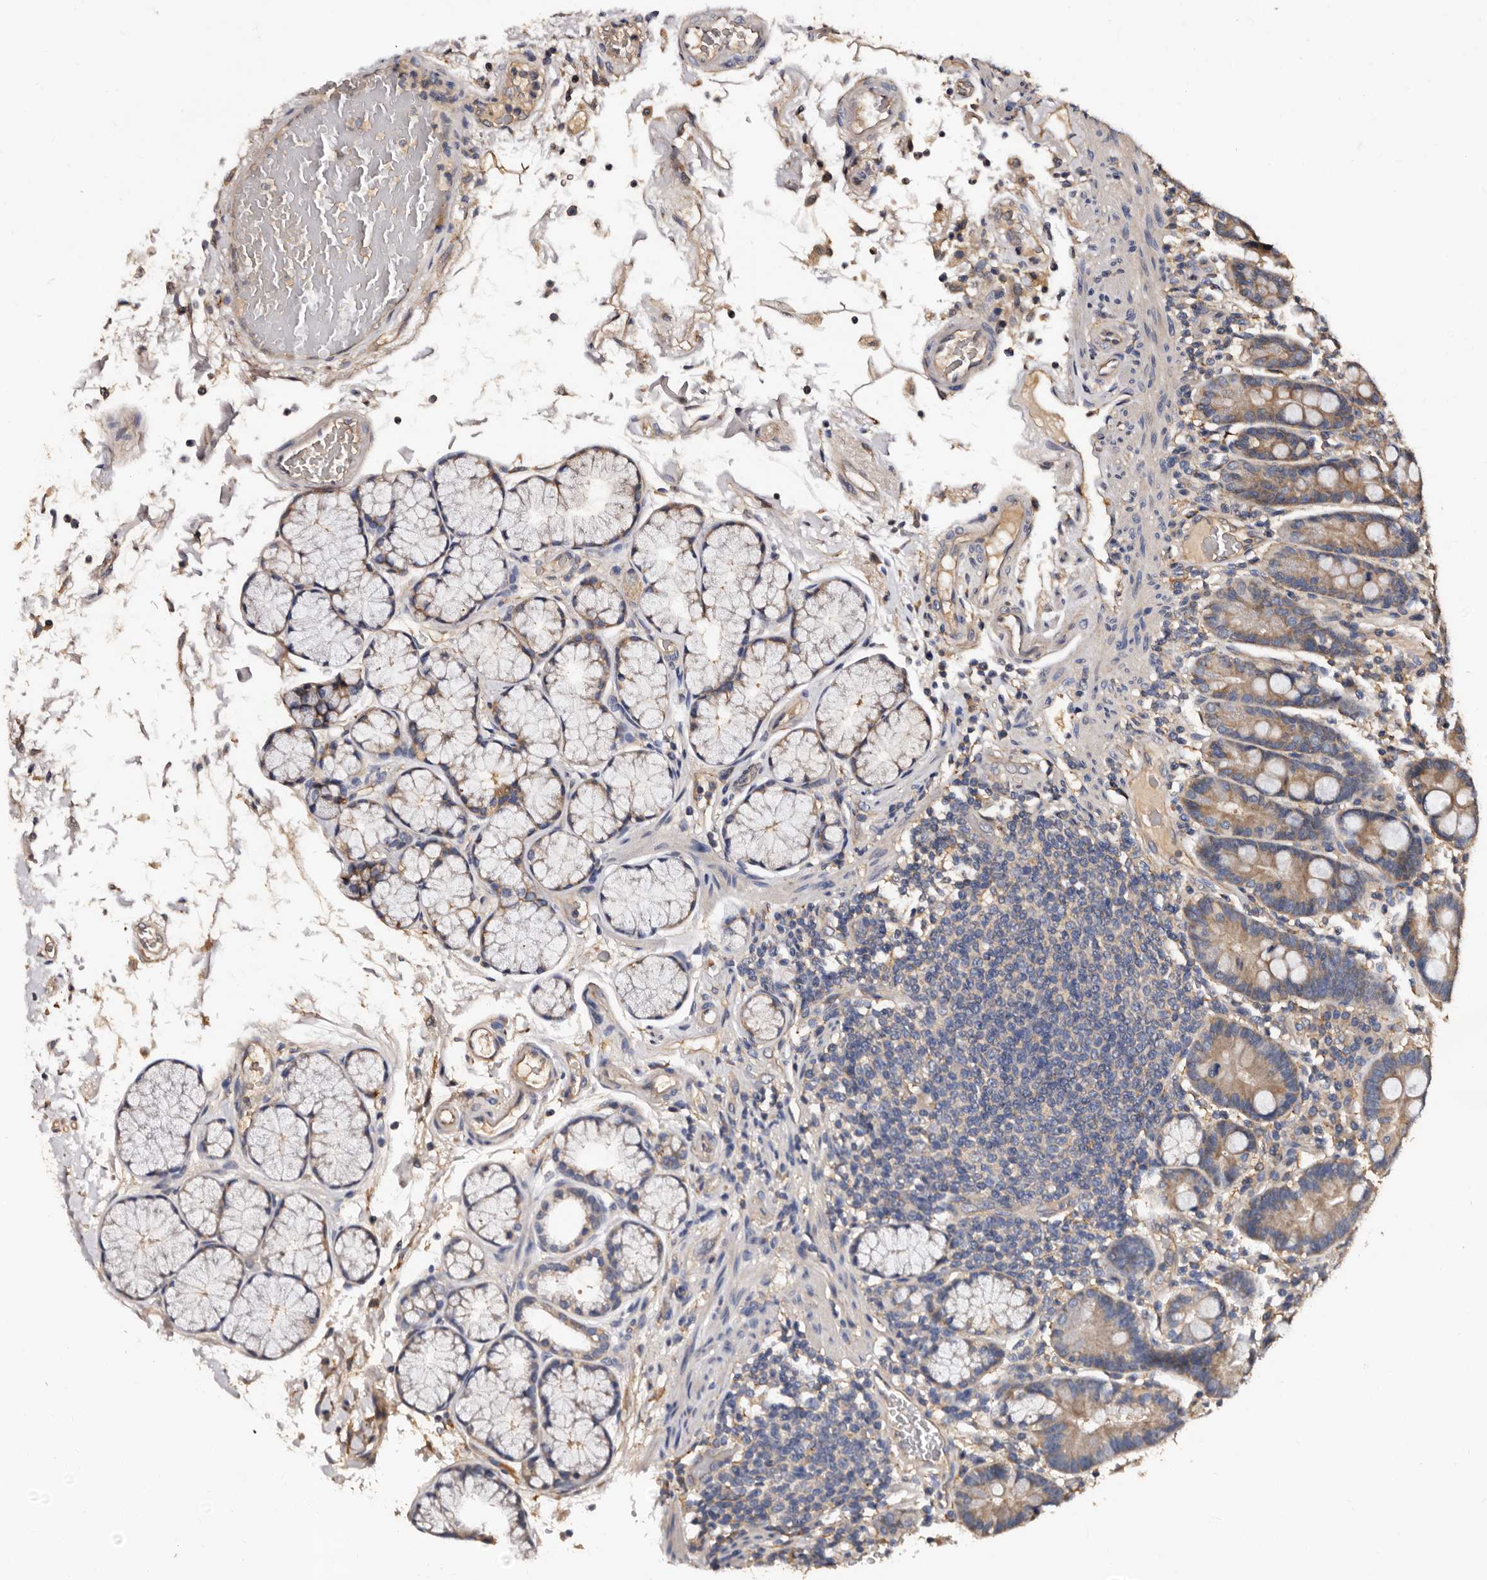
{"staining": {"intensity": "weak", "quantity": "25%-75%", "location": "cytoplasmic/membranous"}, "tissue": "duodenum", "cell_type": "Glandular cells", "image_type": "normal", "snomed": [{"axis": "morphology", "description": "Normal tissue, NOS"}, {"axis": "topography", "description": "Small intestine, NOS"}], "caption": "Immunohistochemistry (IHC) image of normal human duodenum stained for a protein (brown), which demonstrates low levels of weak cytoplasmic/membranous staining in approximately 25%-75% of glandular cells.", "gene": "ADCK5", "patient": {"sex": "female", "age": 71}}